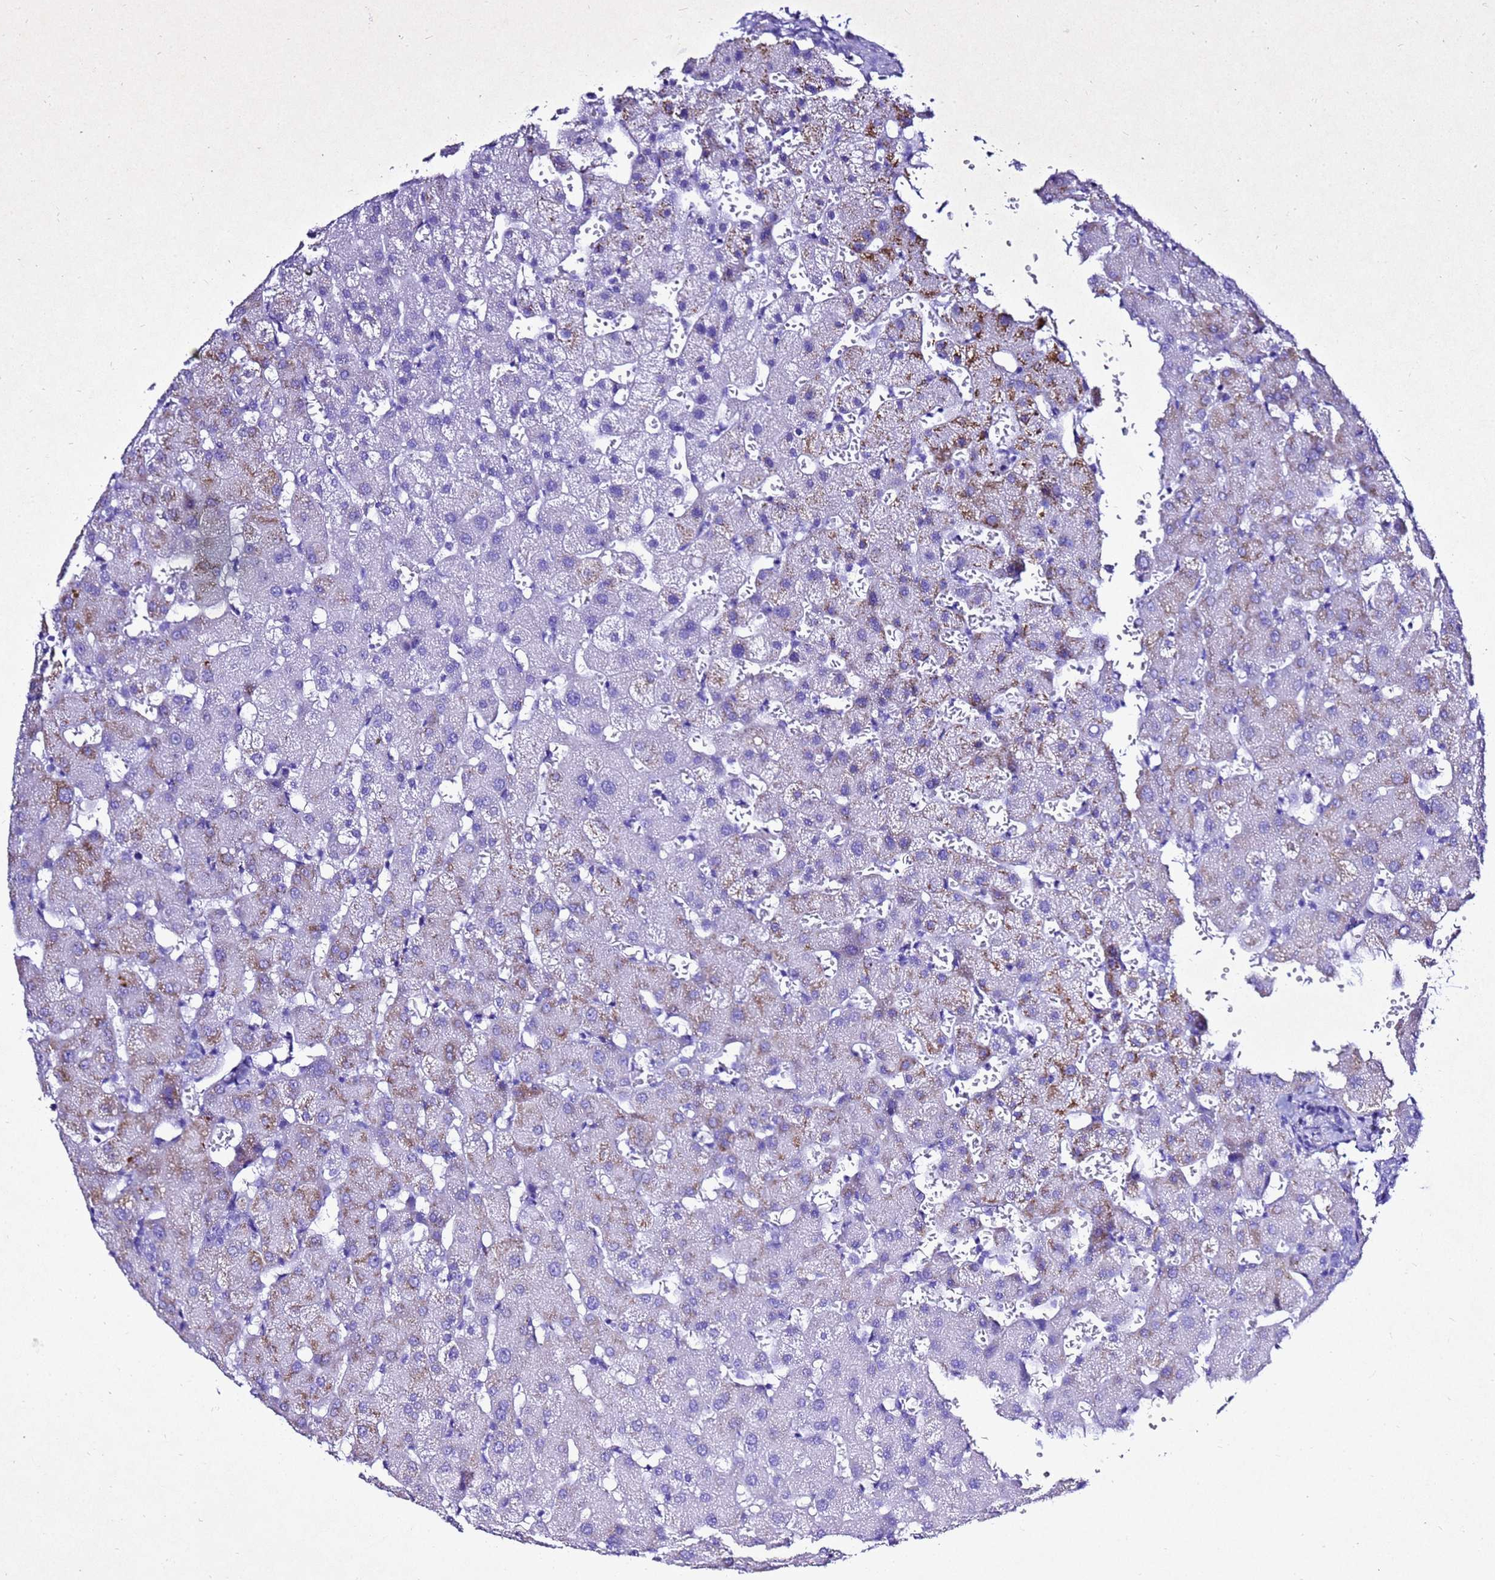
{"staining": {"intensity": "negative", "quantity": "none", "location": "none"}, "tissue": "liver", "cell_type": "Cholangiocytes", "image_type": "normal", "snomed": [{"axis": "morphology", "description": "Normal tissue, NOS"}, {"axis": "topography", "description": "Liver"}], "caption": "Human liver stained for a protein using immunohistochemistry (IHC) demonstrates no expression in cholangiocytes.", "gene": "LIPF", "patient": {"sex": "female", "age": 63}}